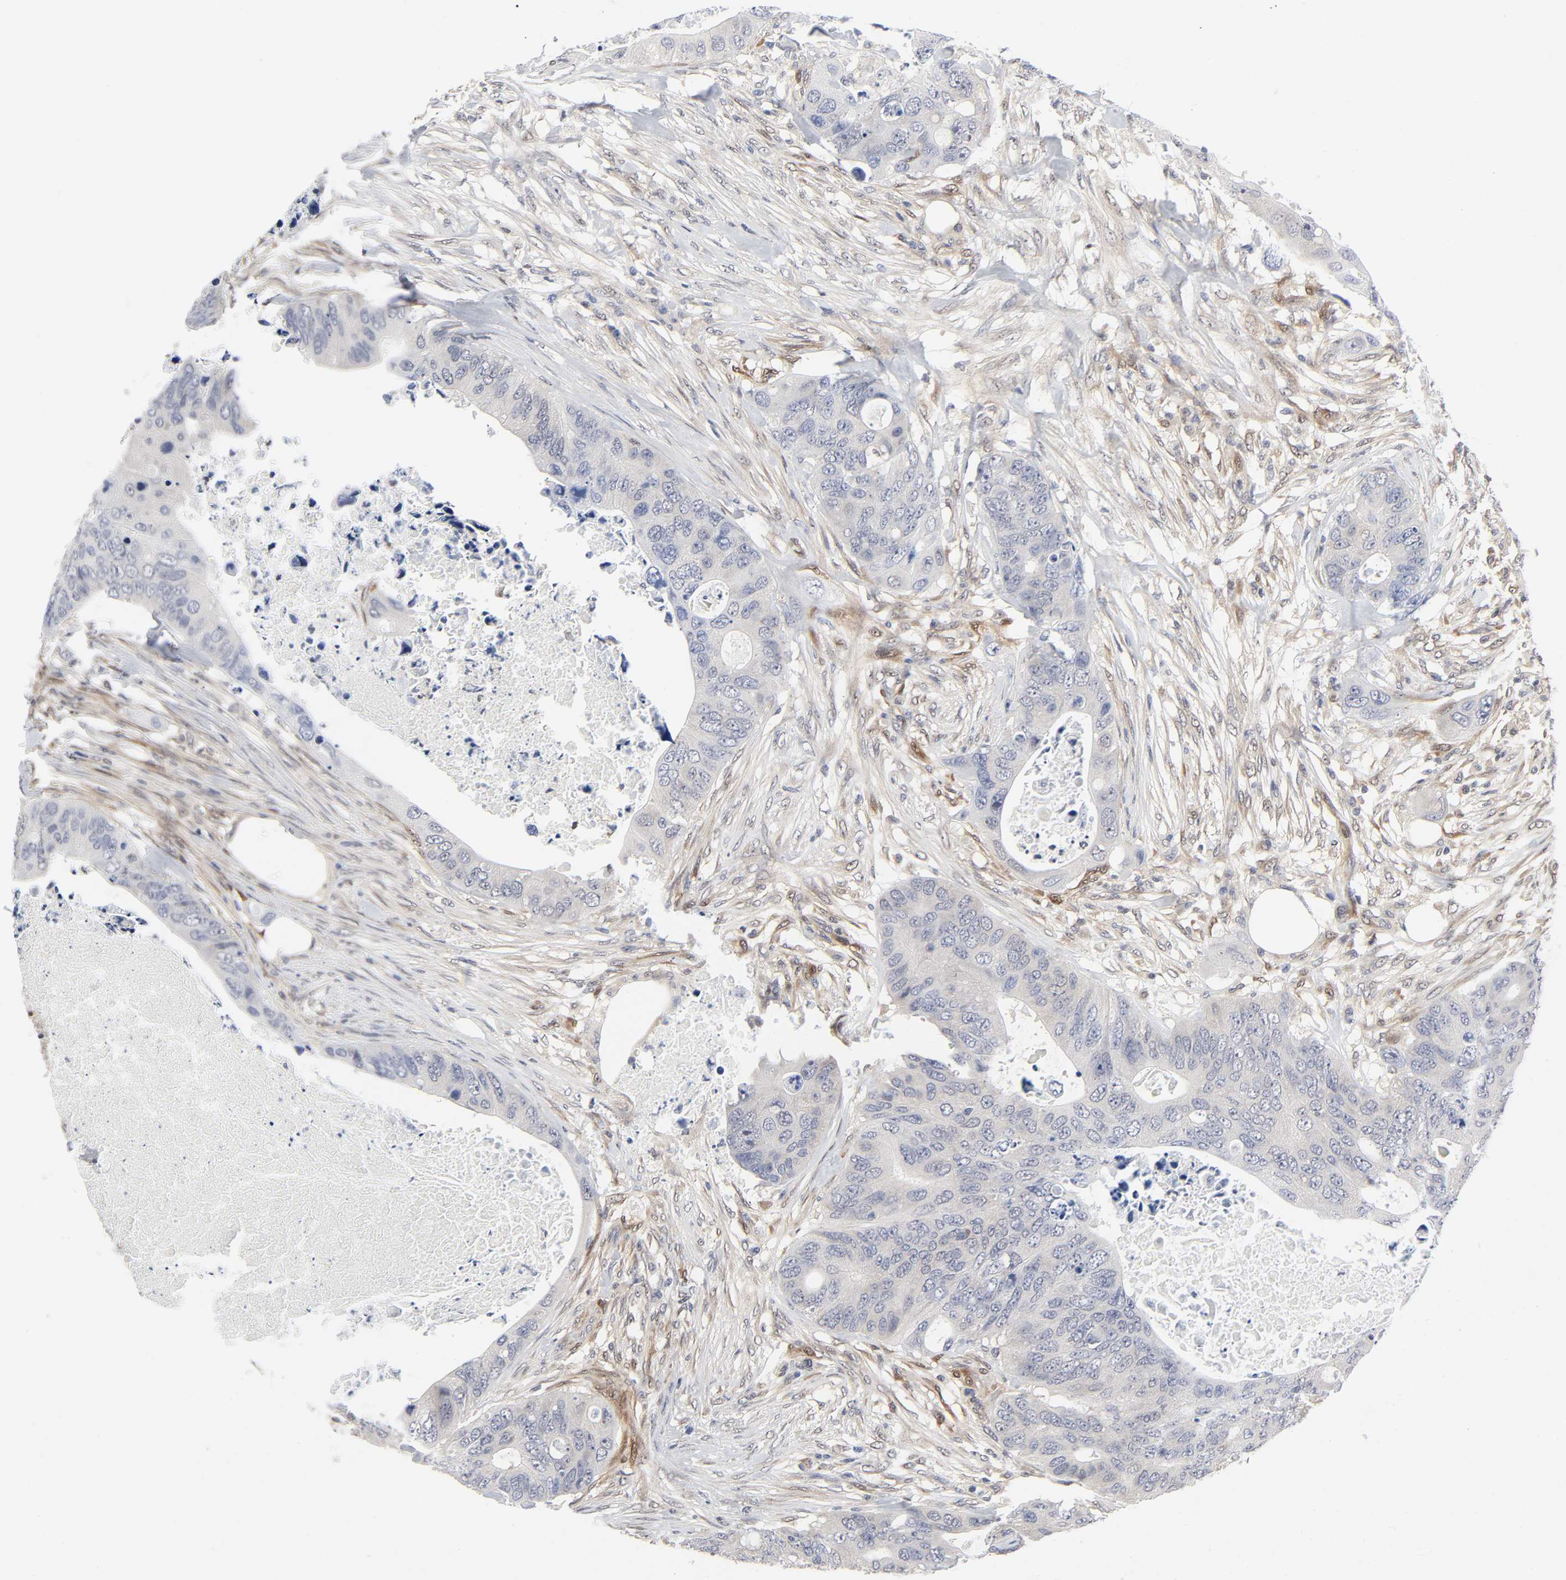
{"staining": {"intensity": "negative", "quantity": "none", "location": "none"}, "tissue": "colorectal cancer", "cell_type": "Tumor cells", "image_type": "cancer", "snomed": [{"axis": "morphology", "description": "Adenocarcinoma, NOS"}, {"axis": "topography", "description": "Colon"}], "caption": "High power microscopy micrograph of an immunohistochemistry photomicrograph of colorectal cancer, revealing no significant expression in tumor cells.", "gene": "PTEN", "patient": {"sex": "male", "age": 71}}